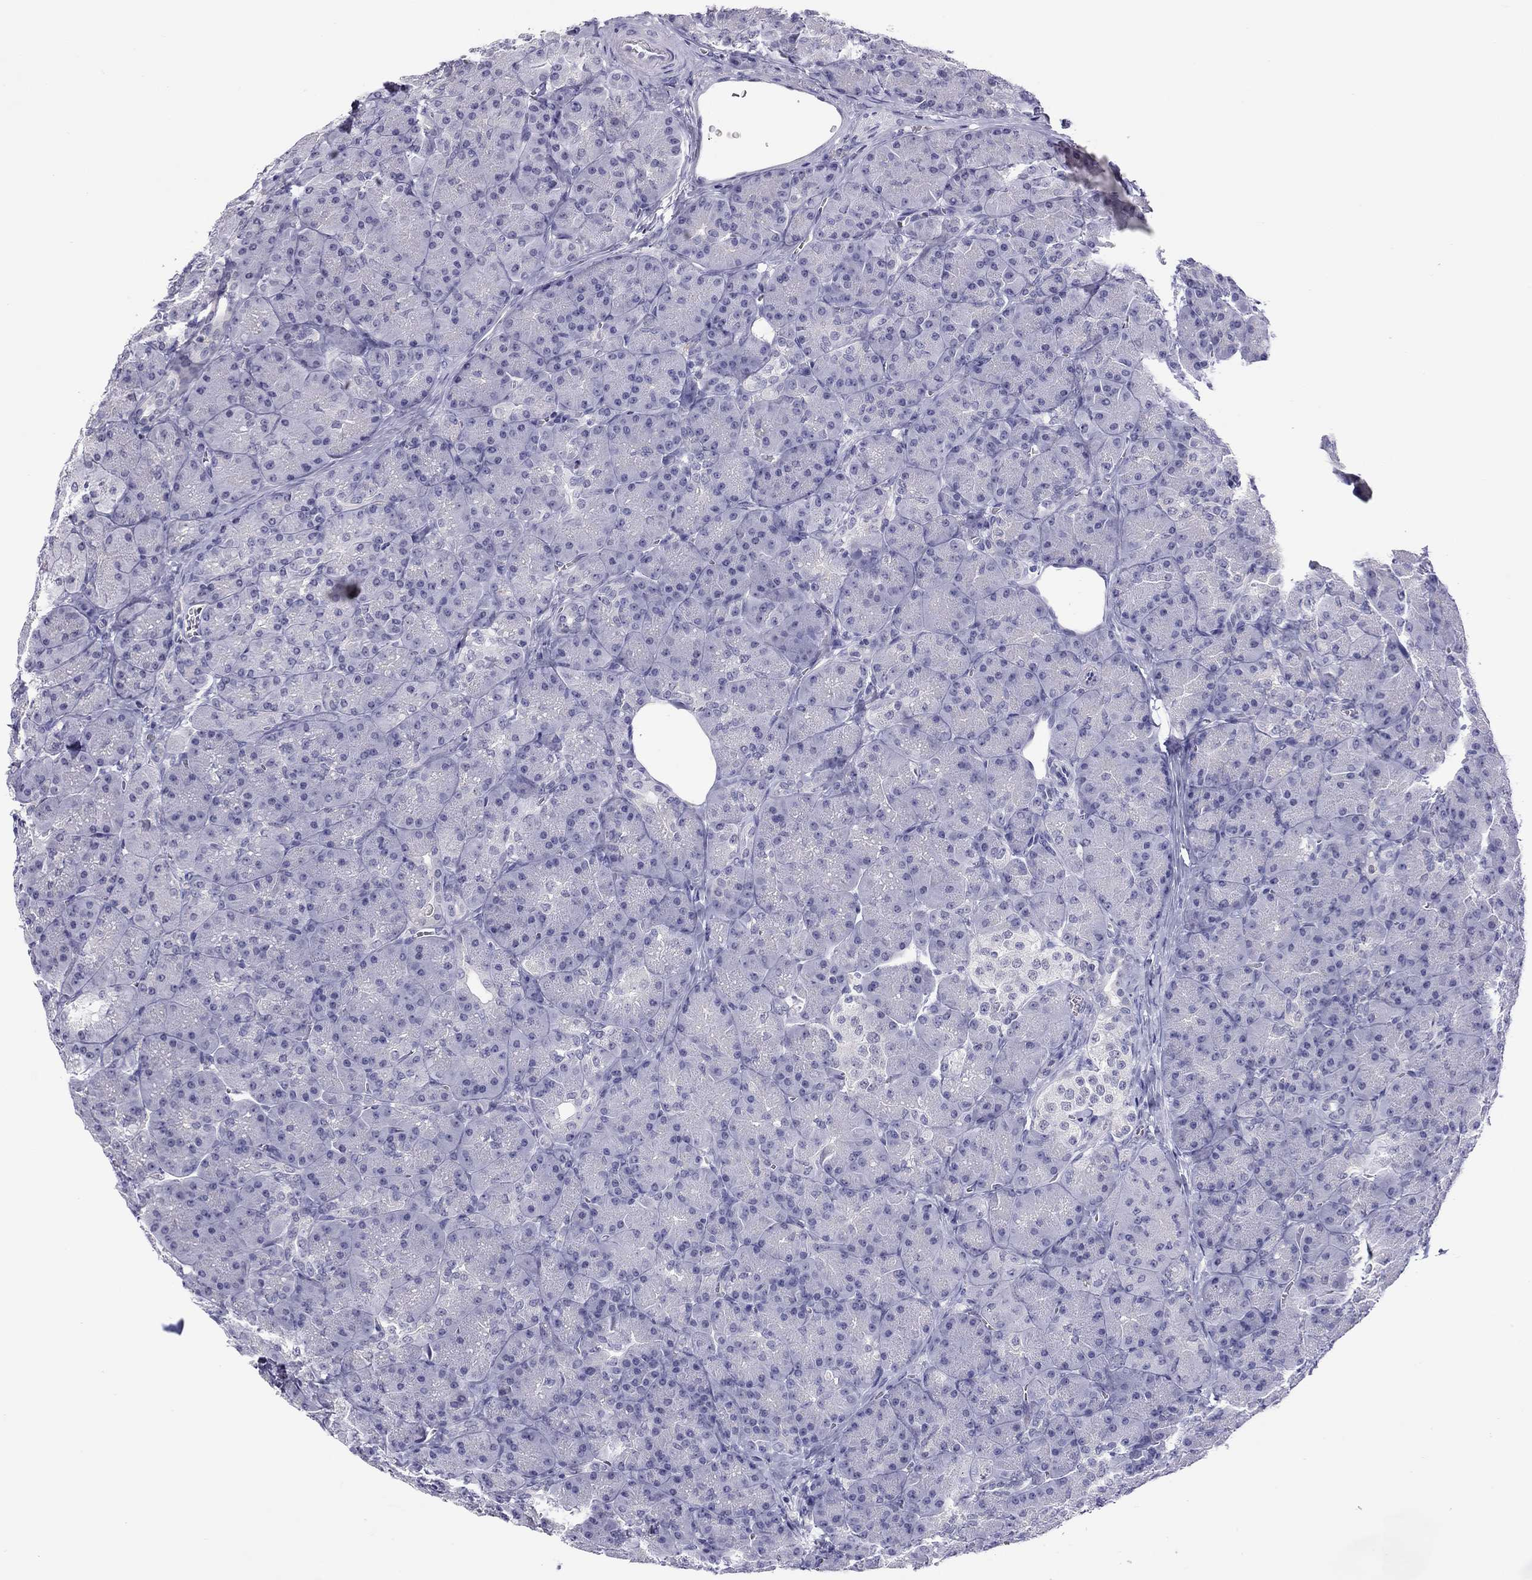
{"staining": {"intensity": "negative", "quantity": "none", "location": "none"}, "tissue": "pancreas", "cell_type": "Exocrine glandular cells", "image_type": "normal", "snomed": [{"axis": "morphology", "description": "Normal tissue, NOS"}, {"axis": "topography", "description": "Pancreas"}], "caption": "Immunohistochemical staining of normal human pancreas shows no significant expression in exocrine glandular cells. Brightfield microscopy of immunohistochemistry stained with DAB (brown) and hematoxylin (blue), captured at high magnification.", "gene": "CHRNB3", "patient": {"sex": "male", "age": 57}}